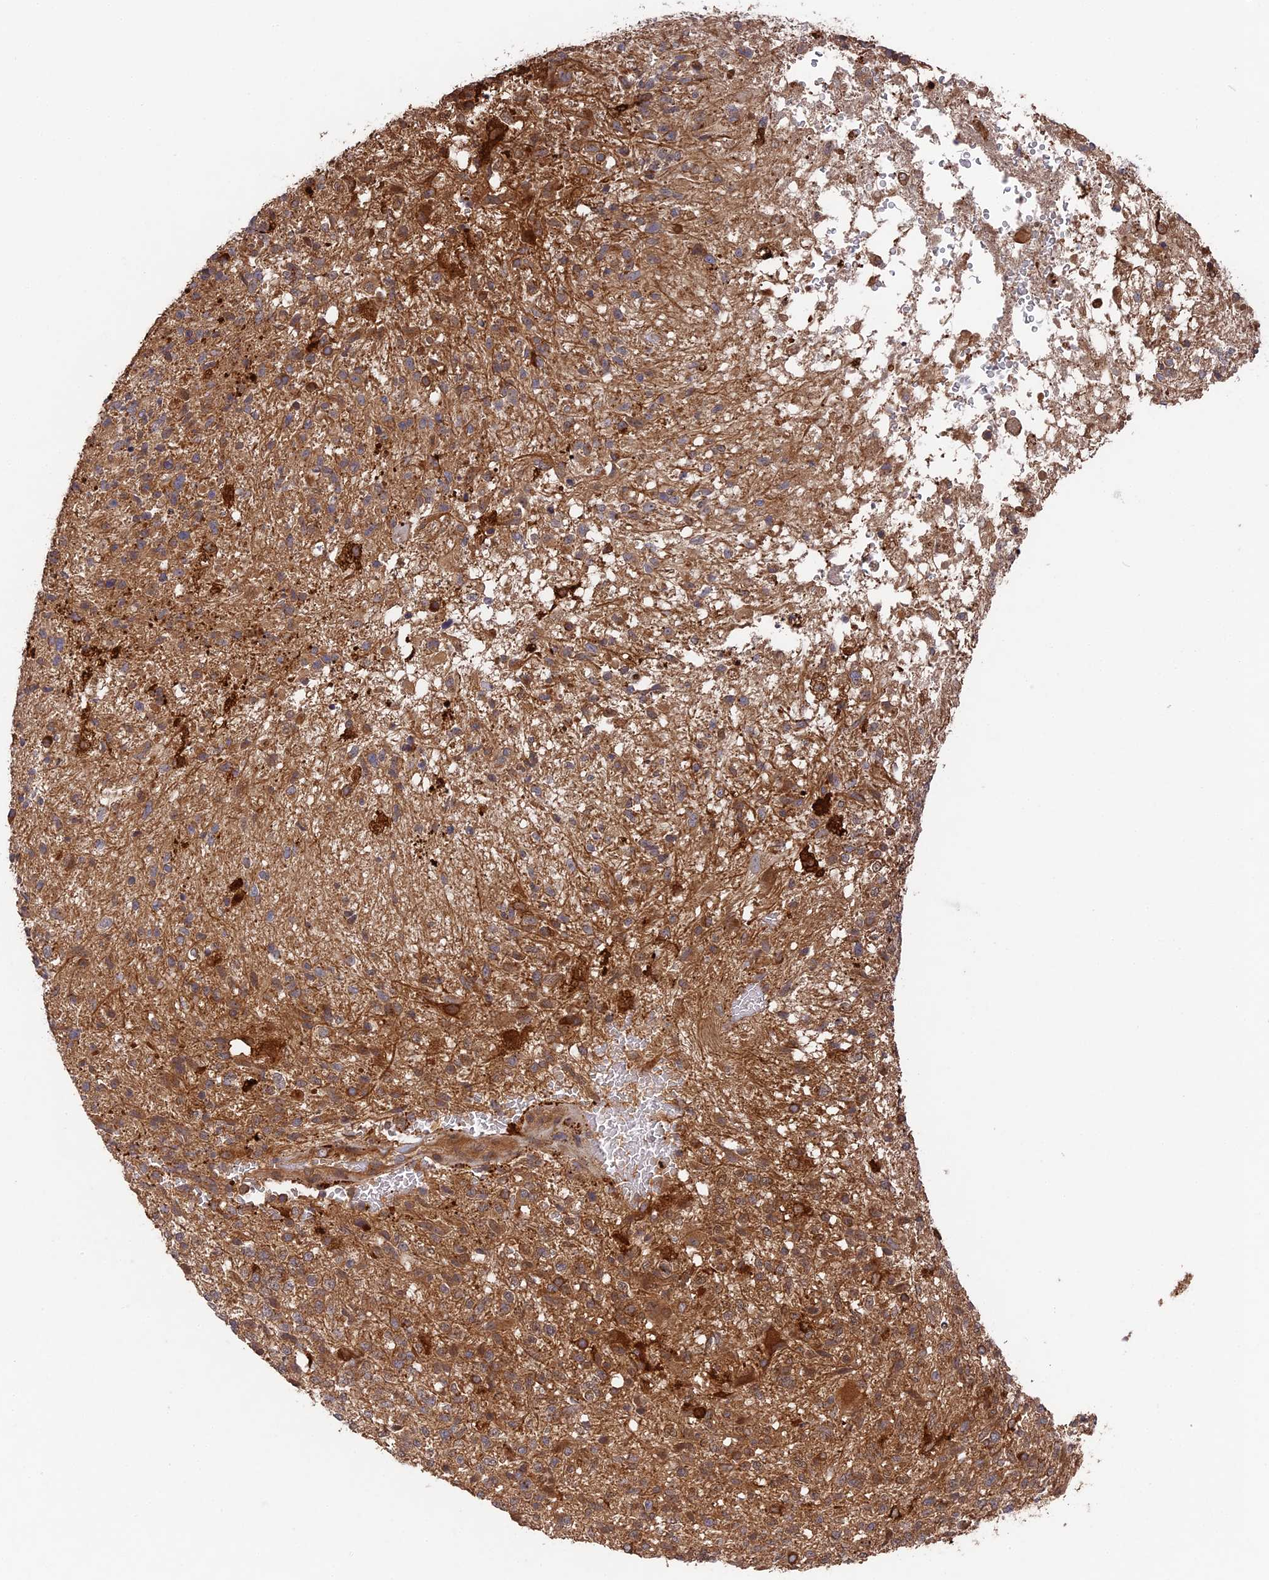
{"staining": {"intensity": "moderate", "quantity": ">75%", "location": "cytoplasmic/membranous"}, "tissue": "glioma", "cell_type": "Tumor cells", "image_type": "cancer", "snomed": [{"axis": "morphology", "description": "Glioma, malignant, High grade"}, {"axis": "topography", "description": "Brain"}], "caption": "Moderate cytoplasmic/membranous protein positivity is identified in about >75% of tumor cells in glioma.", "gene": "DEF8", "patient": {"sex": "male", "age": 56}}